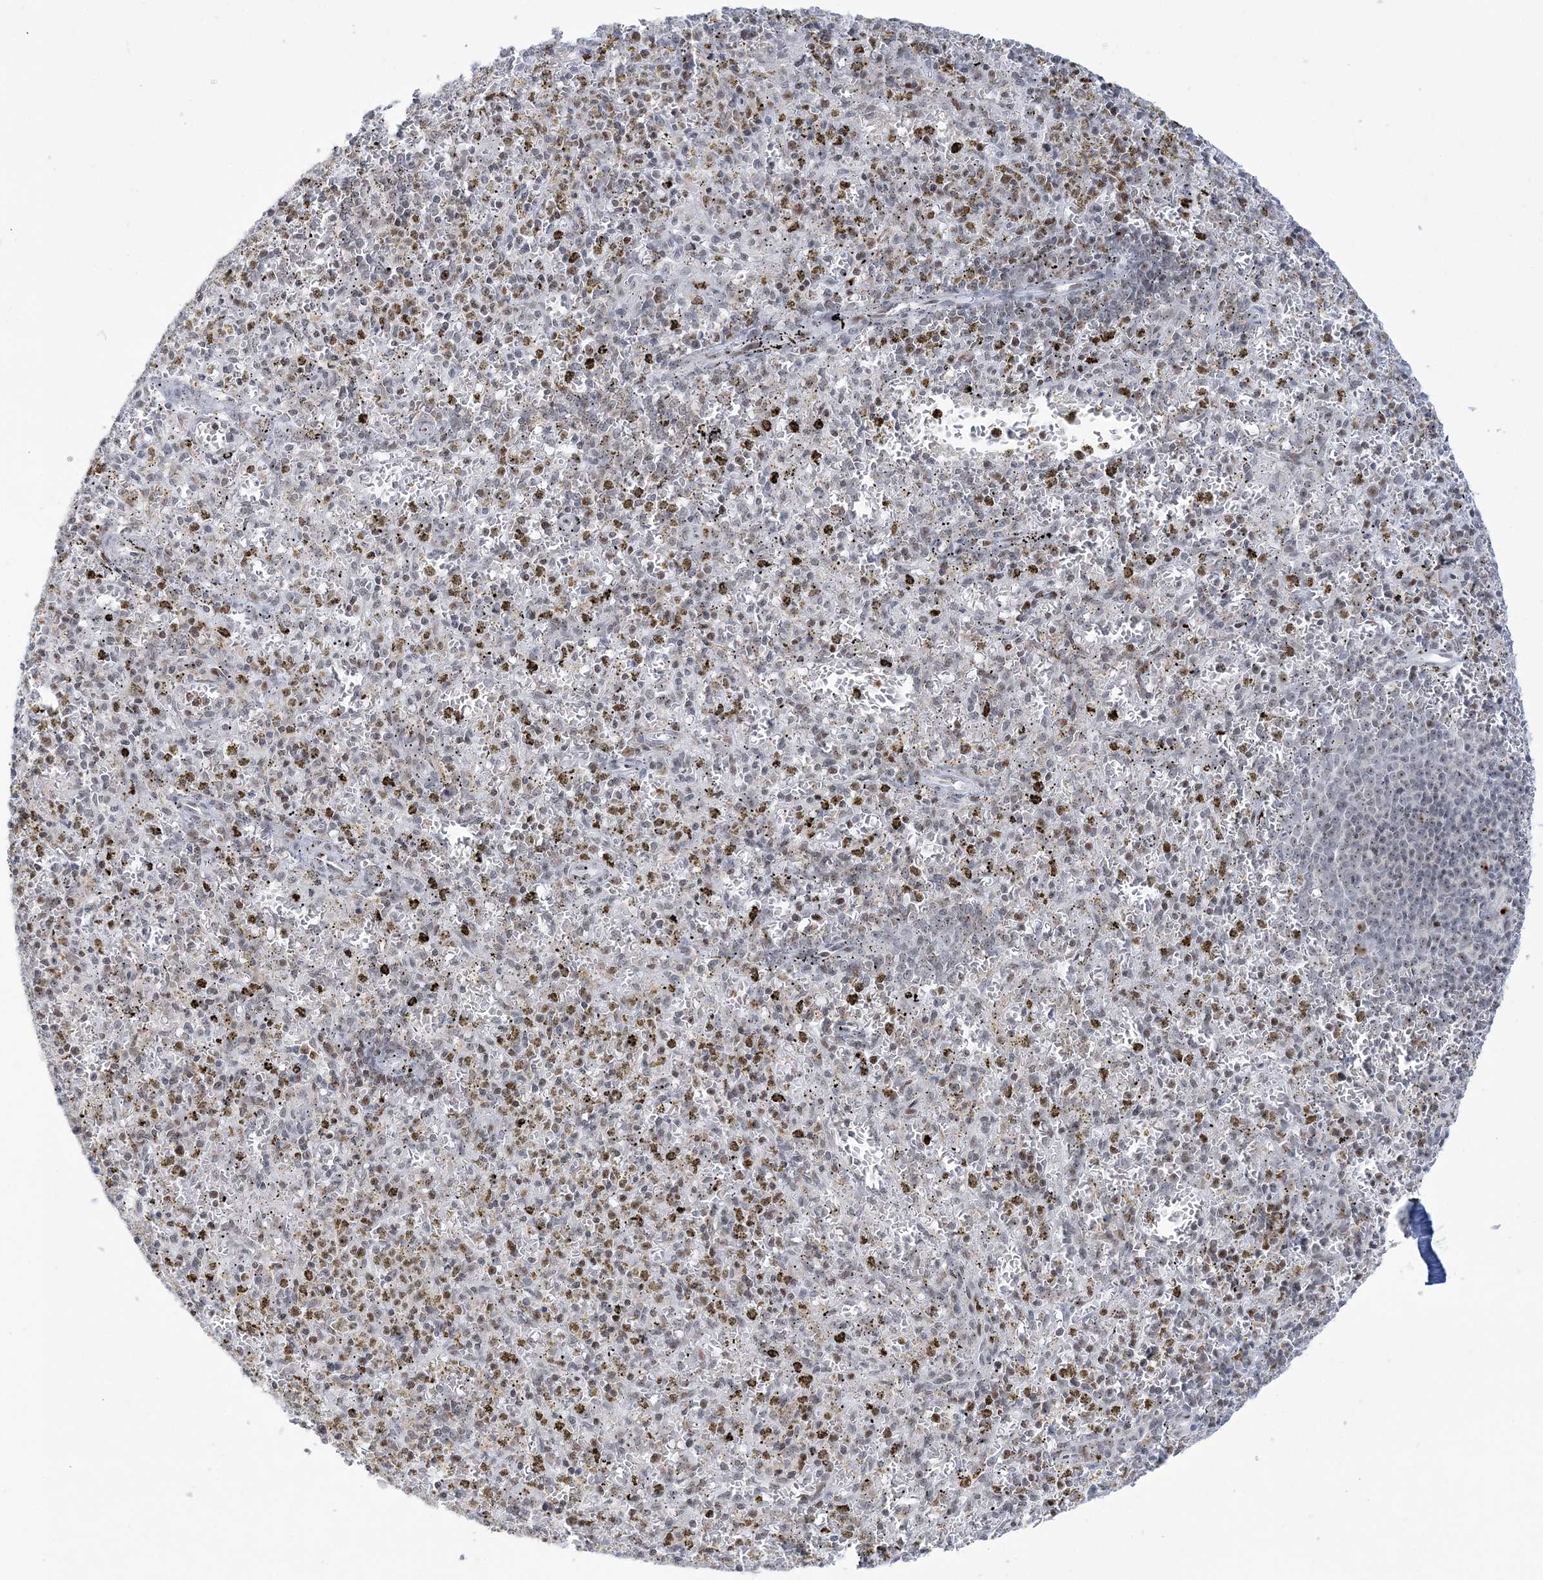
{"staining": {"intensity": "moderate", "quantity": "<25%", "location": "nuclear"}, "tissue": "spleen", "cell_type": "Cells in red pulp", "image_type": "normal", "snomed": [{"axis": "morphology", "description": "Normal tissue, NOS"}, {"axis": "topography", "description": "Spleen"}], "caption": "The image exhibits a brown stain indicating the presence of a protein in the nuclear of cells in red pulp in spleen. (DAB = brown stain, brightfield microscopy at high magnification).", "gene": "DDX21", "patient": {"sex": "male", "age": 72}}